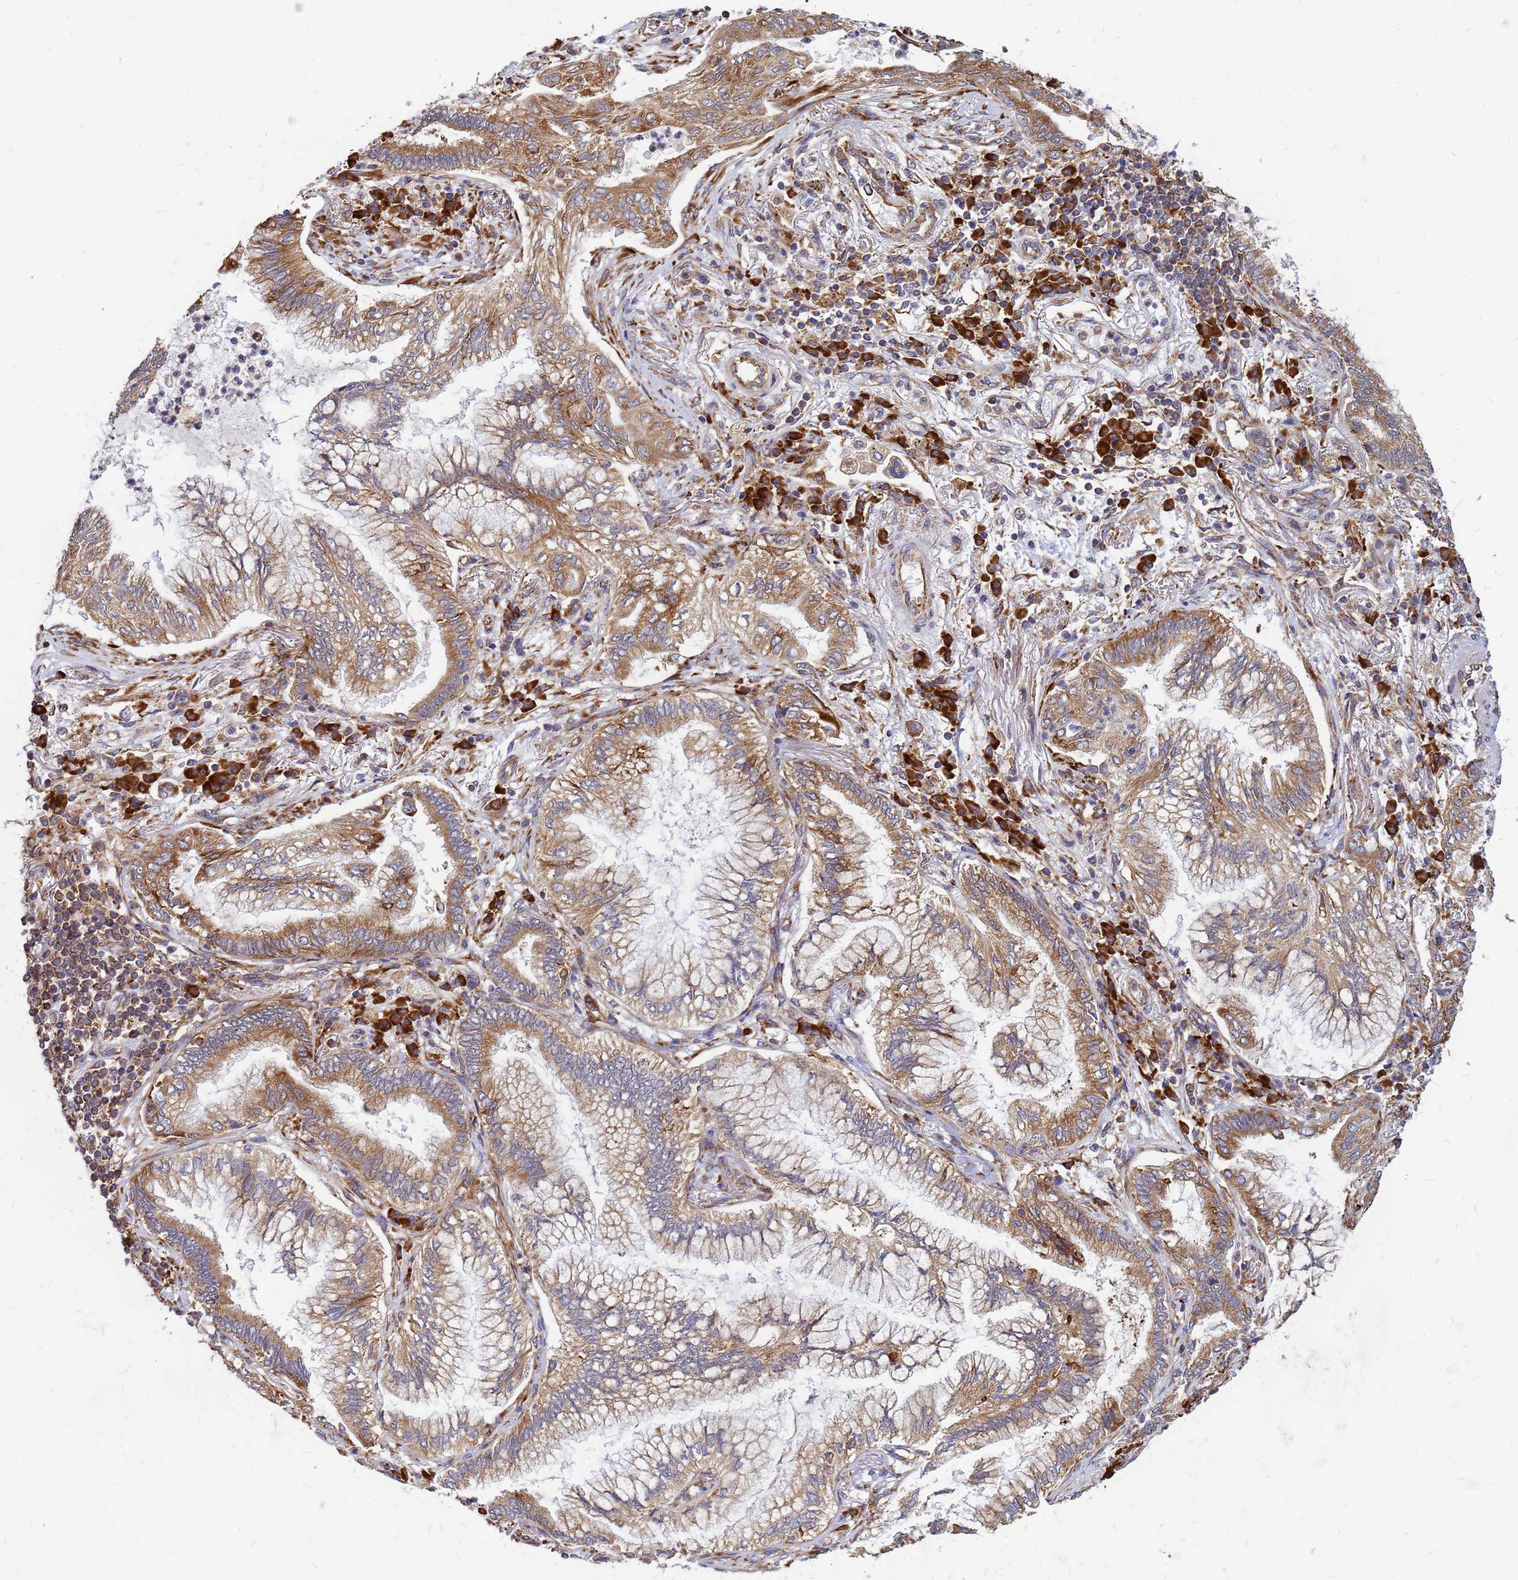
{"staining": {"intensity": "moderate", "quantity": ">75%", "location": "cytoplasmic/membranous"}, "tissue": "lung cancer", "cell_type": "Tumor cells", "image_type": "cancer", "snomed": [{"axis": "morphology", "description": "Adenocarcinoma, NOS"}, {"axis": "topography", "description": "Lung"}], "caption": "DAB immunohistochemical staining of lung adenocarcinoma exhibits moderate cytoplasmic/membranous protein expression in about >75% of tumor cells.", "gene": "RPL8", "patient": {"sex": "female", "age": 70}}